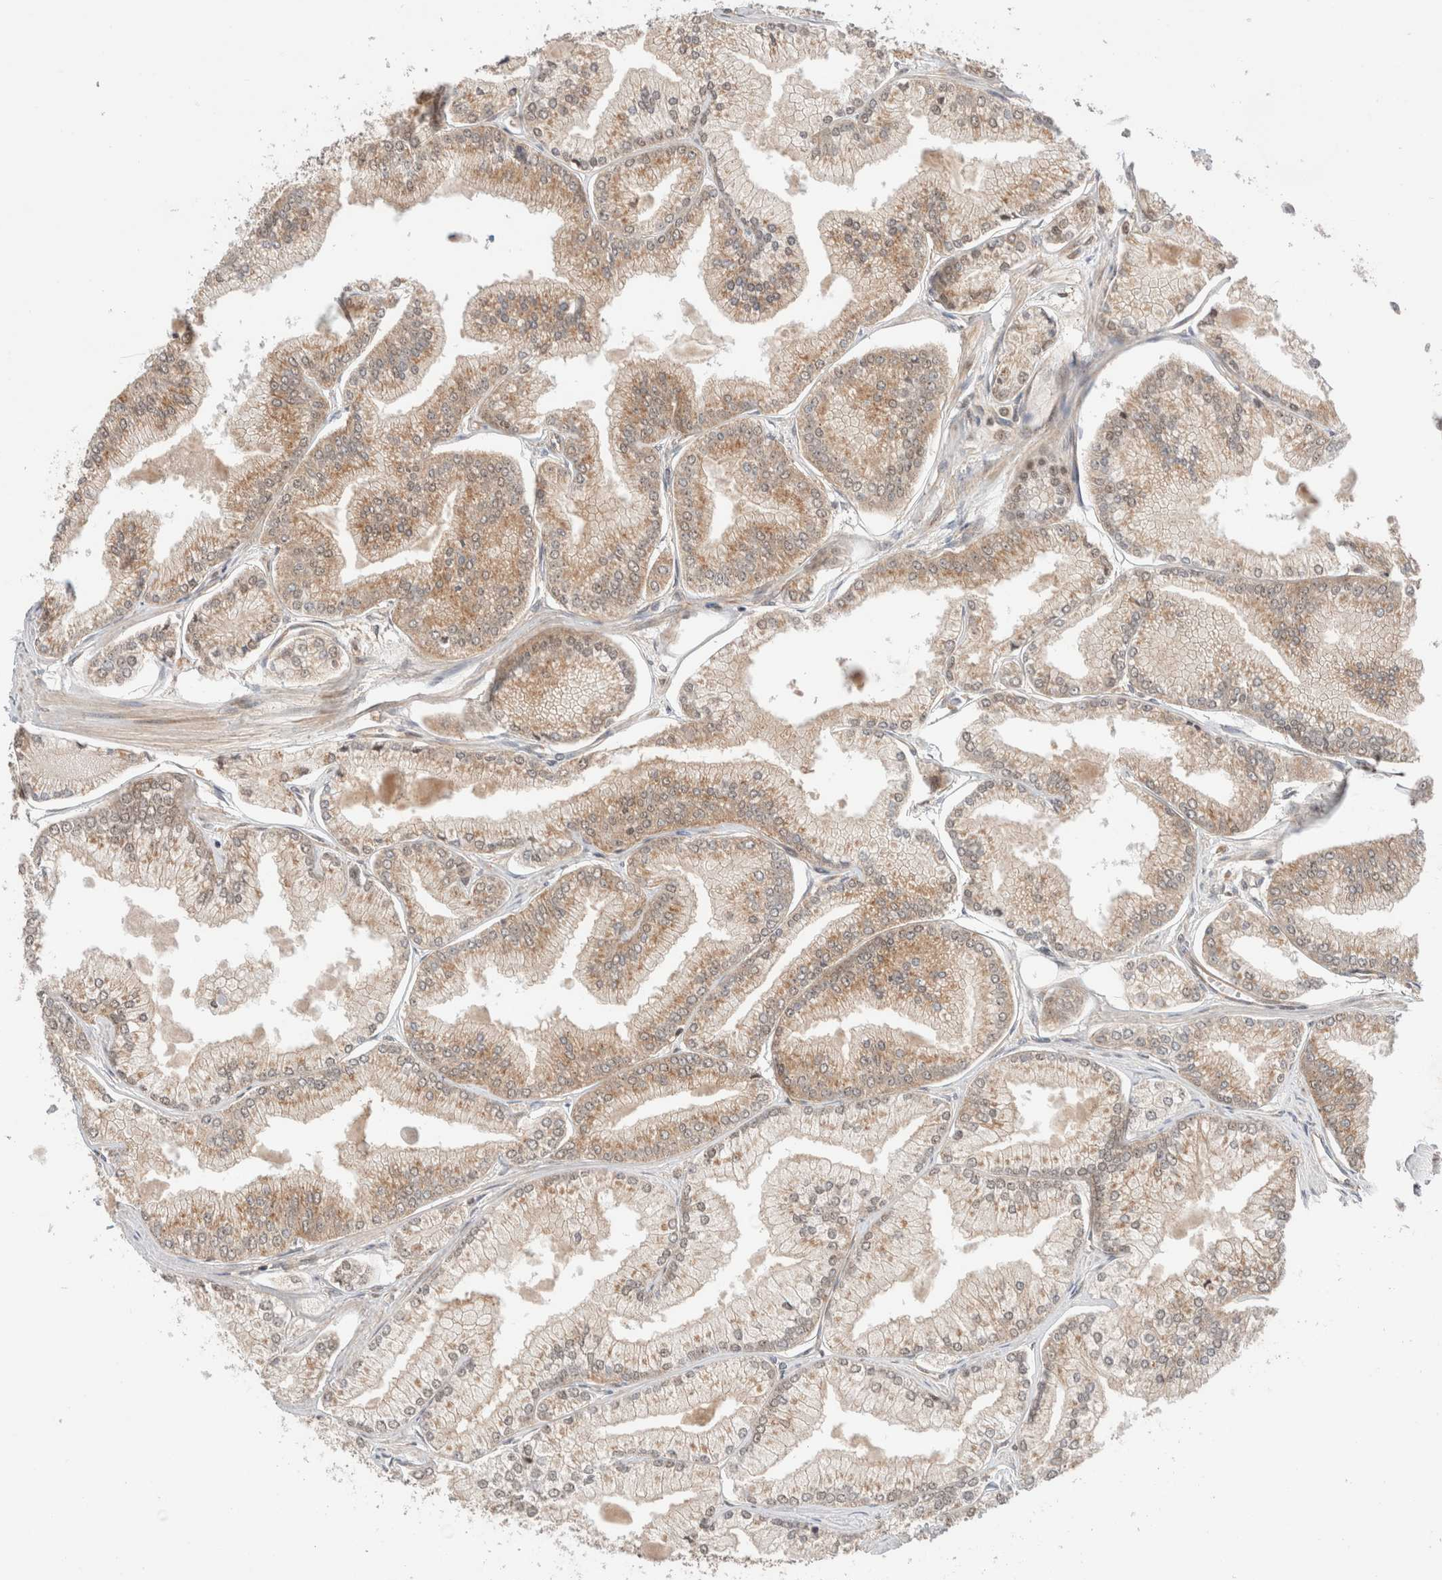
{"staining": {"intensity": "moderate", "quantity": ">75%", "location": "cytoplasmic/membranous"}, "tissue": "prostate cancer", "cell_type": "Tumor cells", "image_type": "cancer", "snomed": [{"axis": "morphology", "description": "Adenocarcinoma, Low grade"}, {"axis": "topography", "description": "Prostate"}], "caption": "This image exhibits prostate cancer (low-grade adenocarcinoma) stained with immunohistochemistry (IHC) to label a protein in brown. The cytoplasmic/membranous of tumor cells show moderate positivity for the protein. Nuclei are counter-stained blue.", "gene": "SIKE1", "patient": {"sex": "male", "age": 52}}